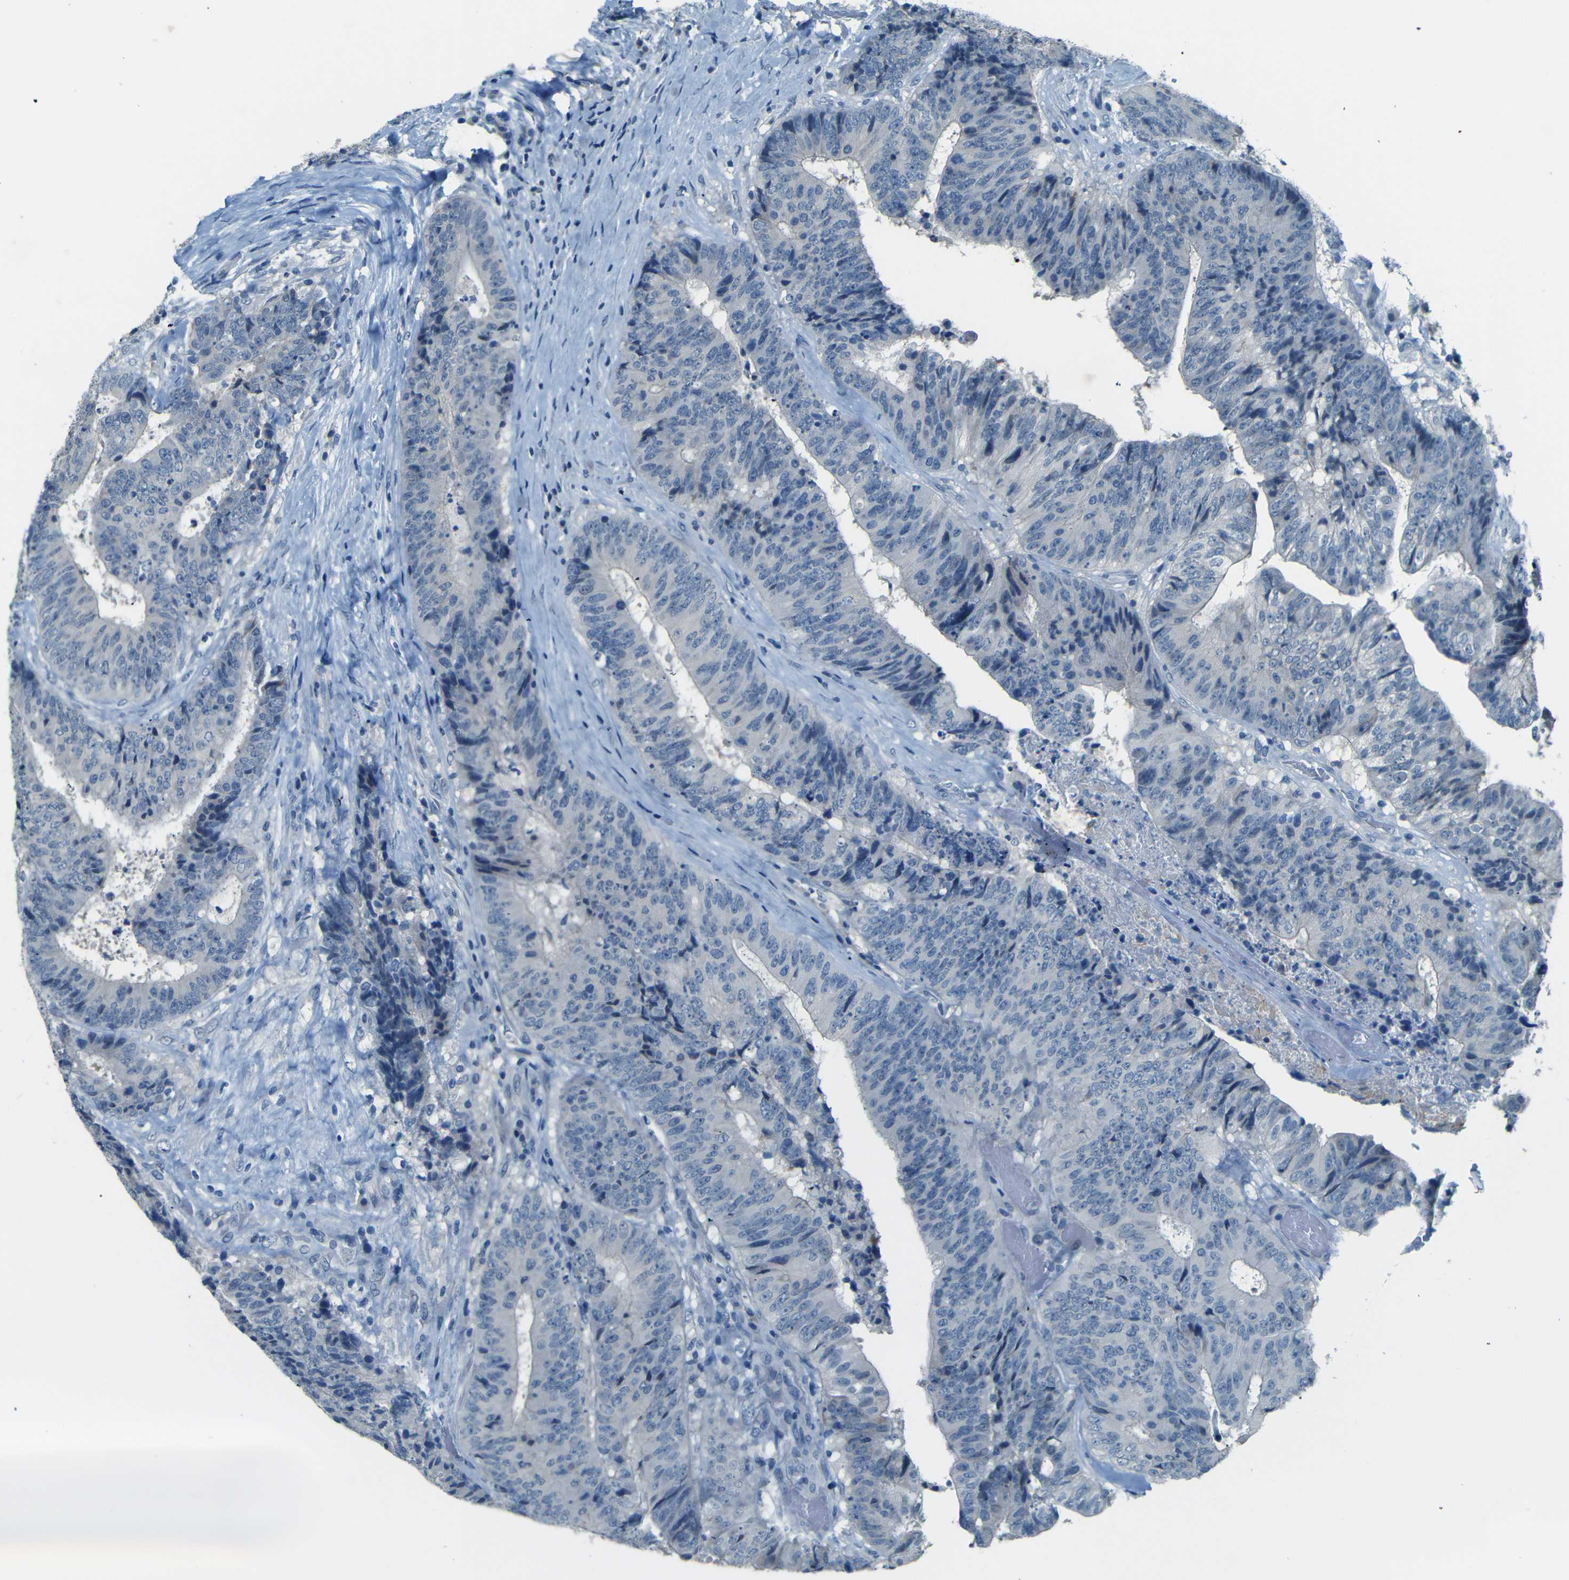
{"staining": {"intensity": "negative", "quantity": "none", "location": "none"}, "tissue": "colorectal cancer", "cell_type": "Tumor cells", "image_type": "cancer", "snomed": [{"axis": "morphology", "description": "Adenocarcinoma, NOS"}, {"axis": "topography", "description": "Rectum"}], "caption": "Adenocarcinoma (colorectal) stained for a protein using immunohistochemistry displays no expression tumor cells.", "gene": "ZMAT1", "patient": {"sex": "male", "age": 72}}